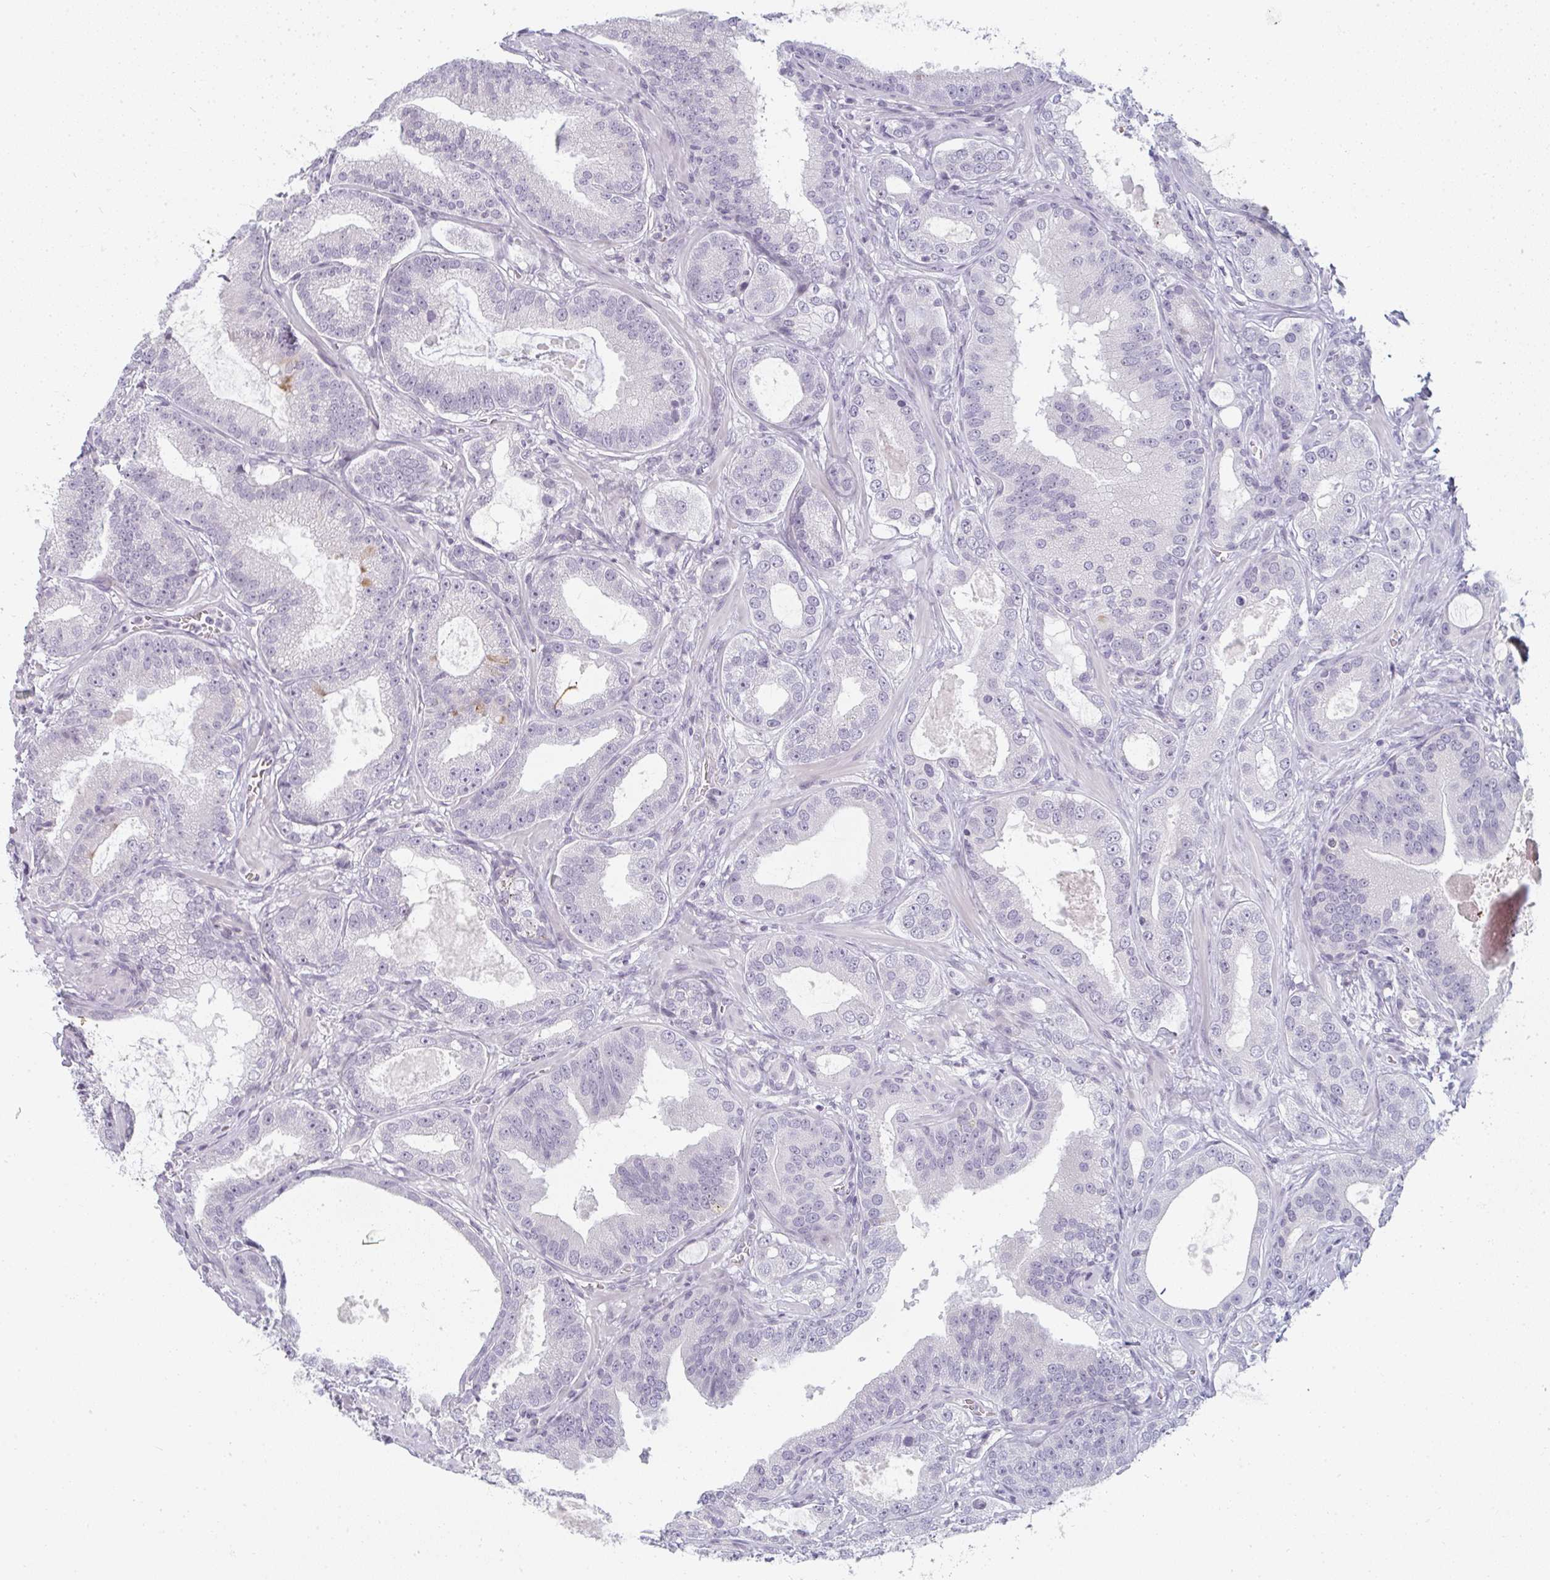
{"staining": {"intensity": "negative", "quantity": "none", "location": "none"}, "tissue": "prostate cancer", "cell_type": "Tumor cells", "image_type": "cancer", "snomed": [{"axis": "morphology", "description": "Adenocarcinoma, High grade"}, {"axis": "topography", "description": "Prostate"}], "caption": "High magnification brightfield microscopy of prostate cancer stained with DAB (brown) and counterstained with hematoxylin (blue): tumor cells show no significant expression.", "gene": "RBBP6", "patient": {"sex": "male", "age": 65}}